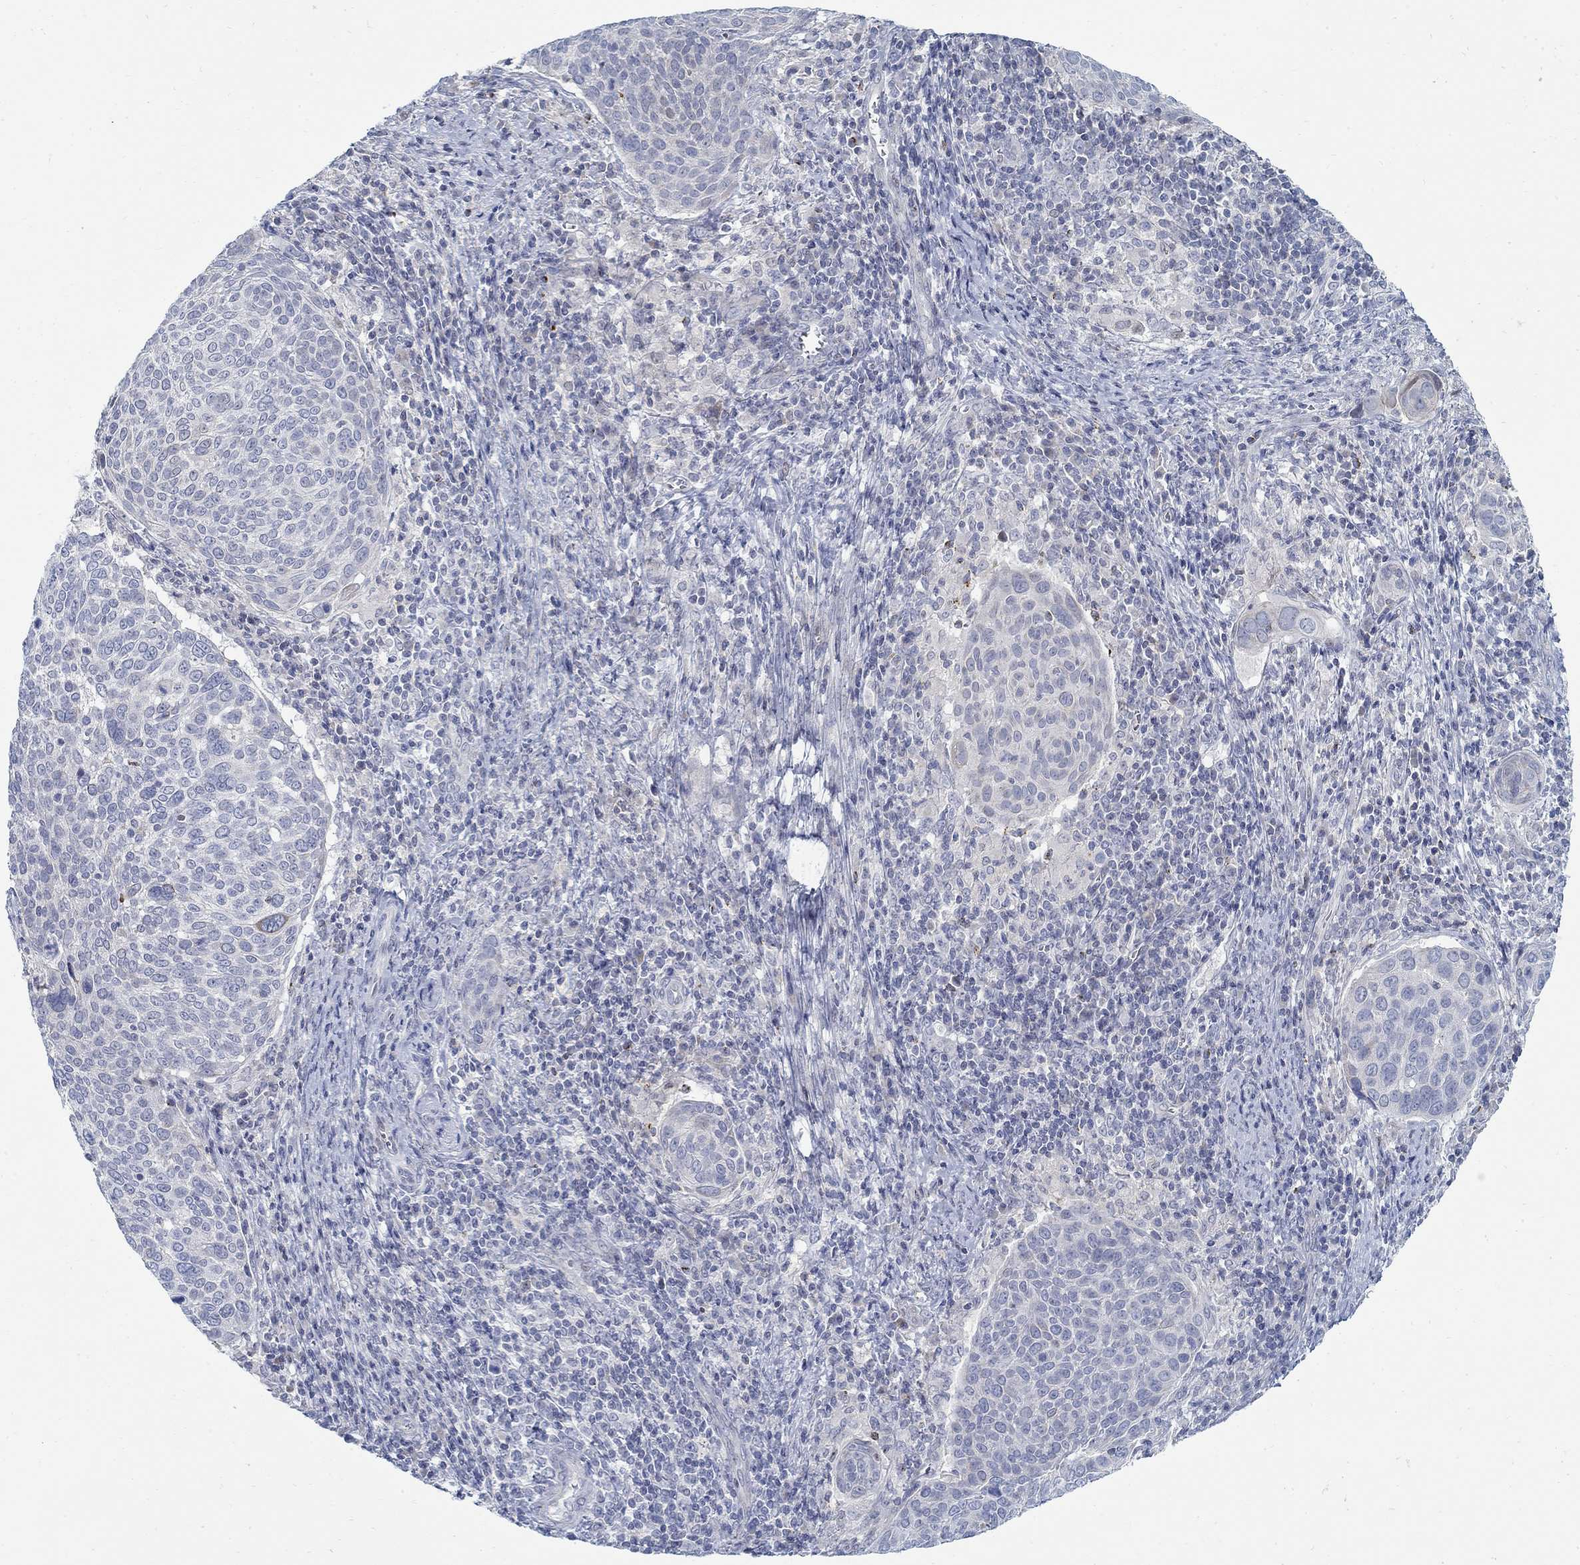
{"staining": {"intensity": "negative", "quantity": "none", "location": "none"}, "tissue": "cervical cancer", "cell_type": "Tumor cells", "image_type": "cancer", "snomed": [{"axis": "morphology", "description": "Squamous cell carcinoma, NOS"}, {"axis": "topography", "description": "Cervix"}], "caption": "IHC histopathology image of cervical squamous cell carcinoma stained for a protein (brown), which reveals no staining in tumor cells.", "gene": "ANO7", "patient": {"sex": "female", "age": 39}}